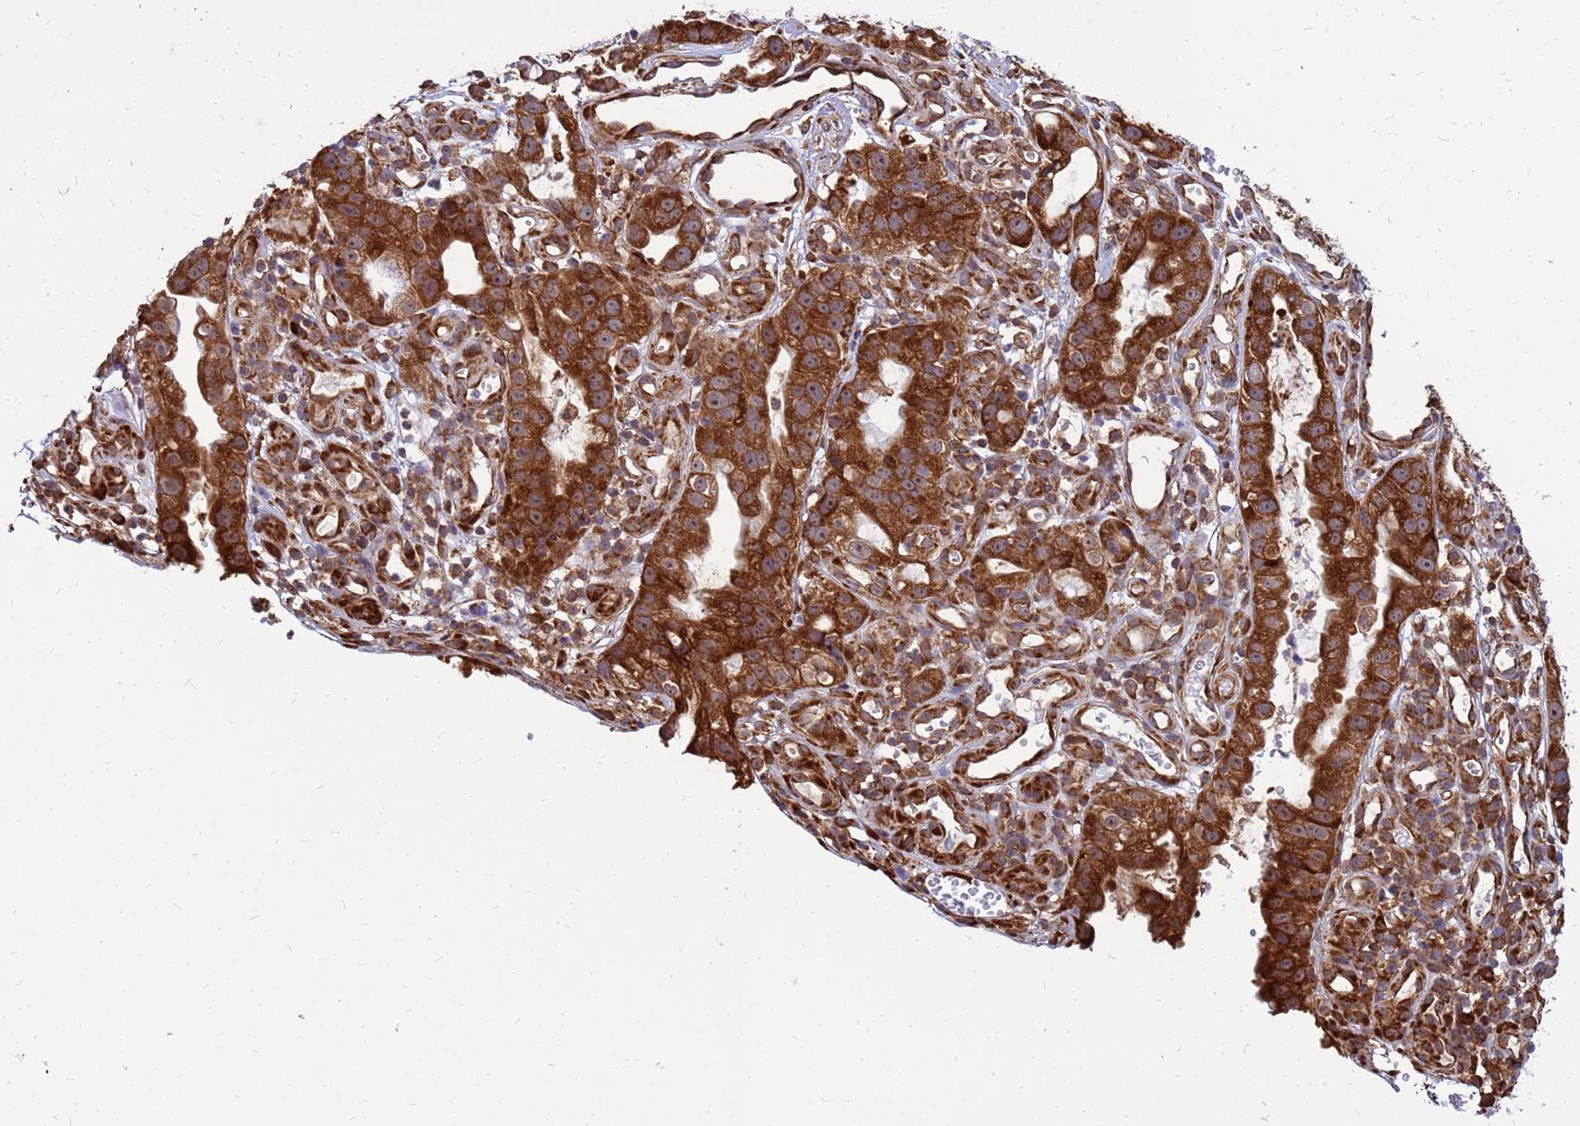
{"staining": {"intensity": "strong", "quantity": ">75%", "location": "cytoplasmic/membranous,nuclear"}, "tissue": "stomach cancer", "cell_type": "Tumor cells", "image_type": "cancer", "snomed": [{"axis": "morphology", "description": "Adenocarcinoma, NOS"}, {"axis": "topography", "description": "Stomach"}], "caption": "Stomach cancer stained with a protein marker shows strong staining in tumor cells.", "gene": "RPL8", "patient": {"sex": "male", "age": 55}}